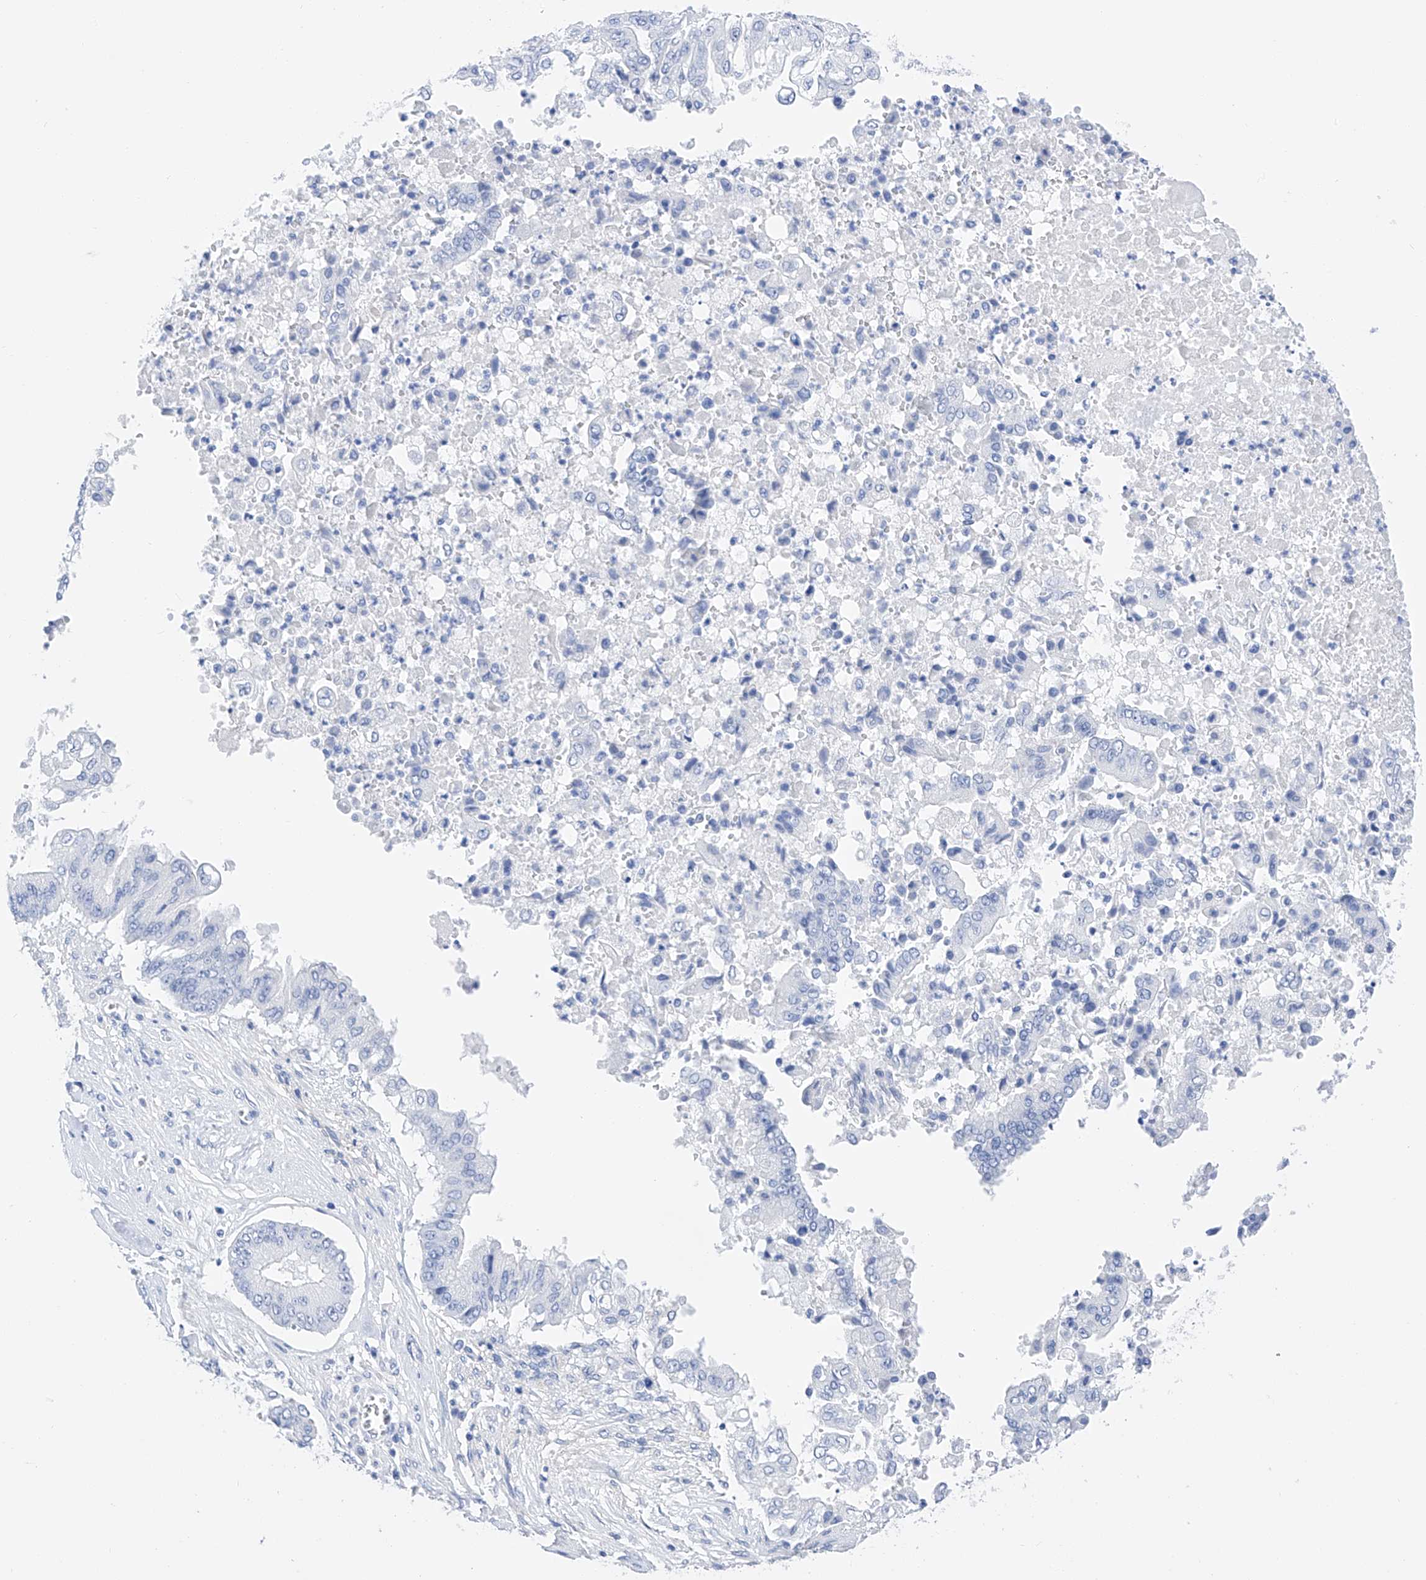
{"staining": {"intensity": "negative", "quantity": "none", "location": "none"}, "tissue": "pancreatic cancer", "cell_type": "Tumor cells", "image_type": "cancer", "snomed": [{"axis": "morphology", "description": "Adenocarcinoma, NOS"}, {"axis": "topography", "description": "Pancreas"}], "caption": "Immunohistochemistry histopathology image of adenocarcinoma (pancreatic) stained for a protein (brown), which exhibits no expression in tumor cells. (Brightfield microscopy of DAB (3,3'-diaminobenzidine) immunohistochemistry at high magnification).", "gene": "FLG", "patient": {"sex": "female", "age": 77}}